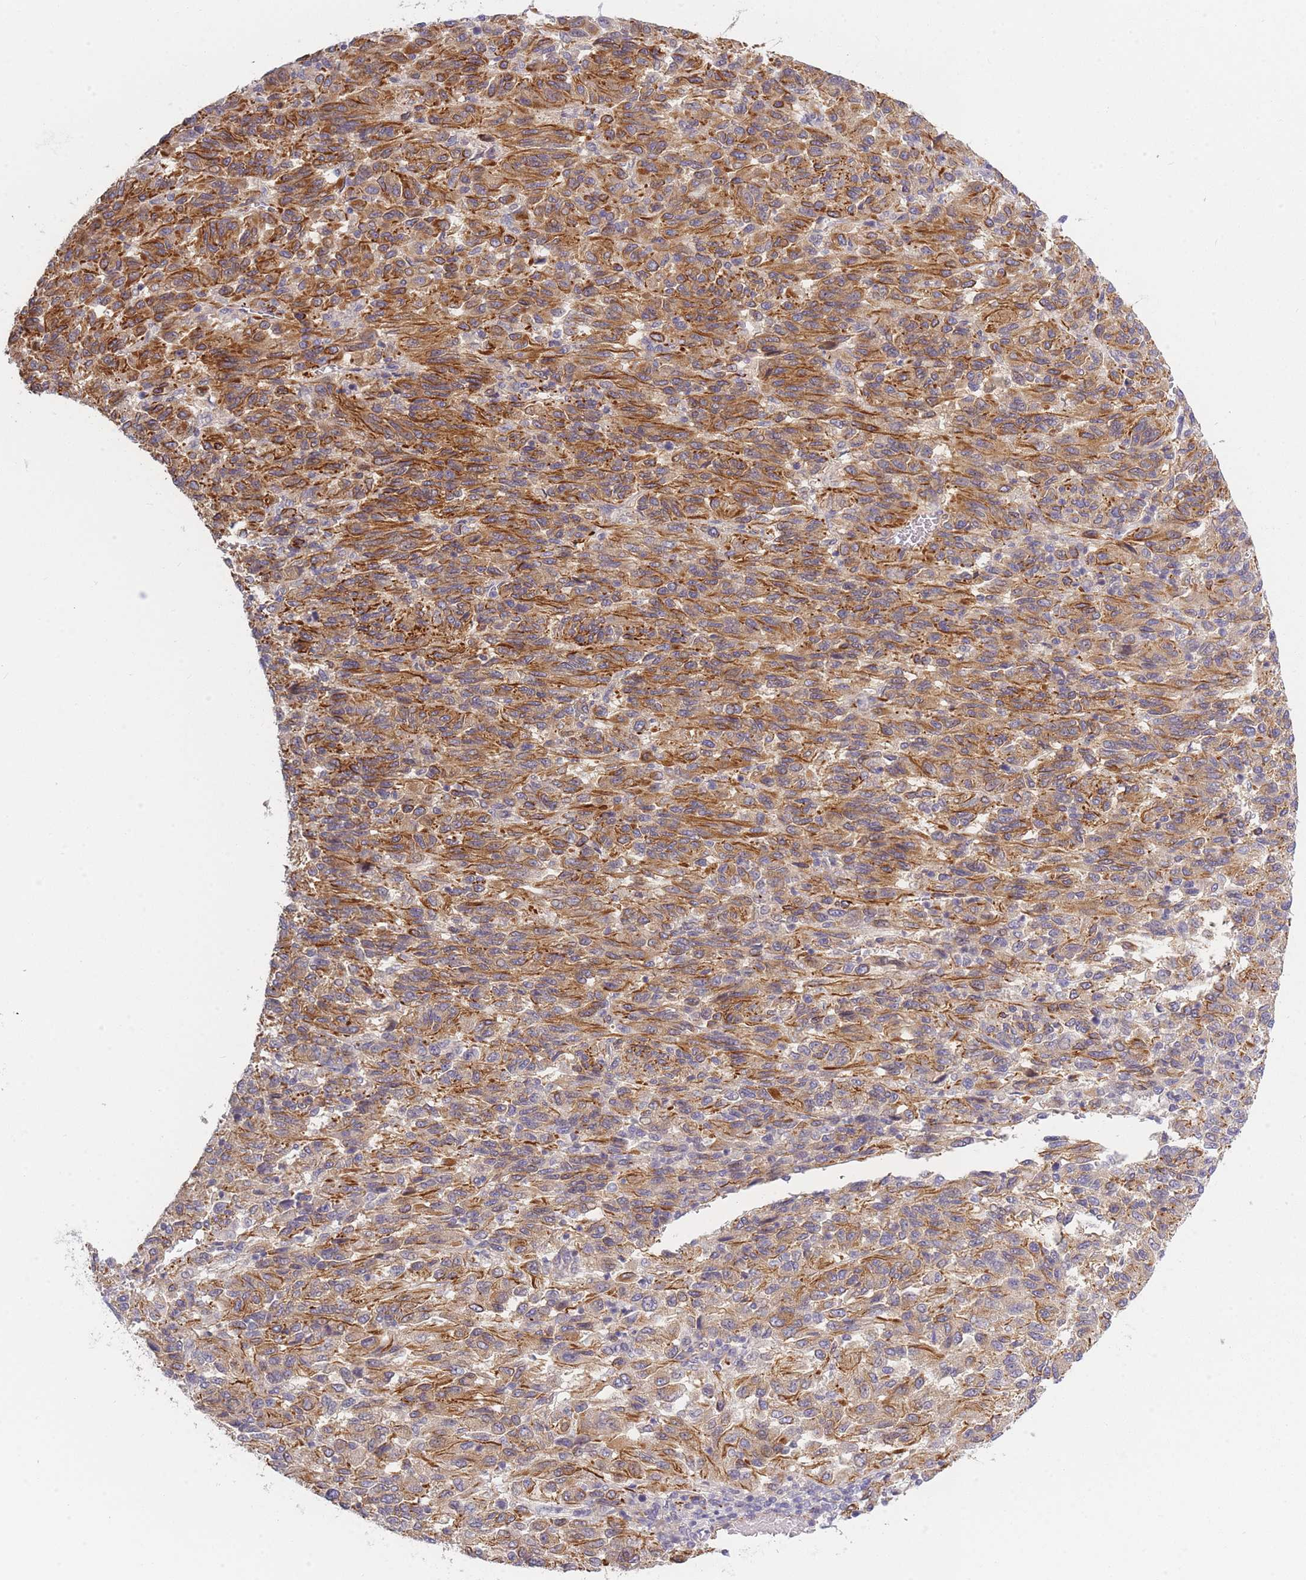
{"staining": {"intensity": "moderate", "quantity": ">75%", "location": "cytoplasmic/membranous"}, "tissue": "melanoma", "cell_type": "Tumor cells", "image_type": "cancer", "snomed": [{"axis": "morphology", "description": "Malignant melanoma, Metastatic site"}, {"axis": "topography", "description": "Lung"}], "caption": "High-magnification brightfield microscopy of melanoma stained with DAB (3,3'-diaminobenzidine) (brown) and counterstained with hematoxylin (blue). tumor cells exhibit moderate cytoplasmic/membranous expression is present in about>75% of cells.", "gene": "SLC7A6", "patient": {"sex": "male", "age": 64}}